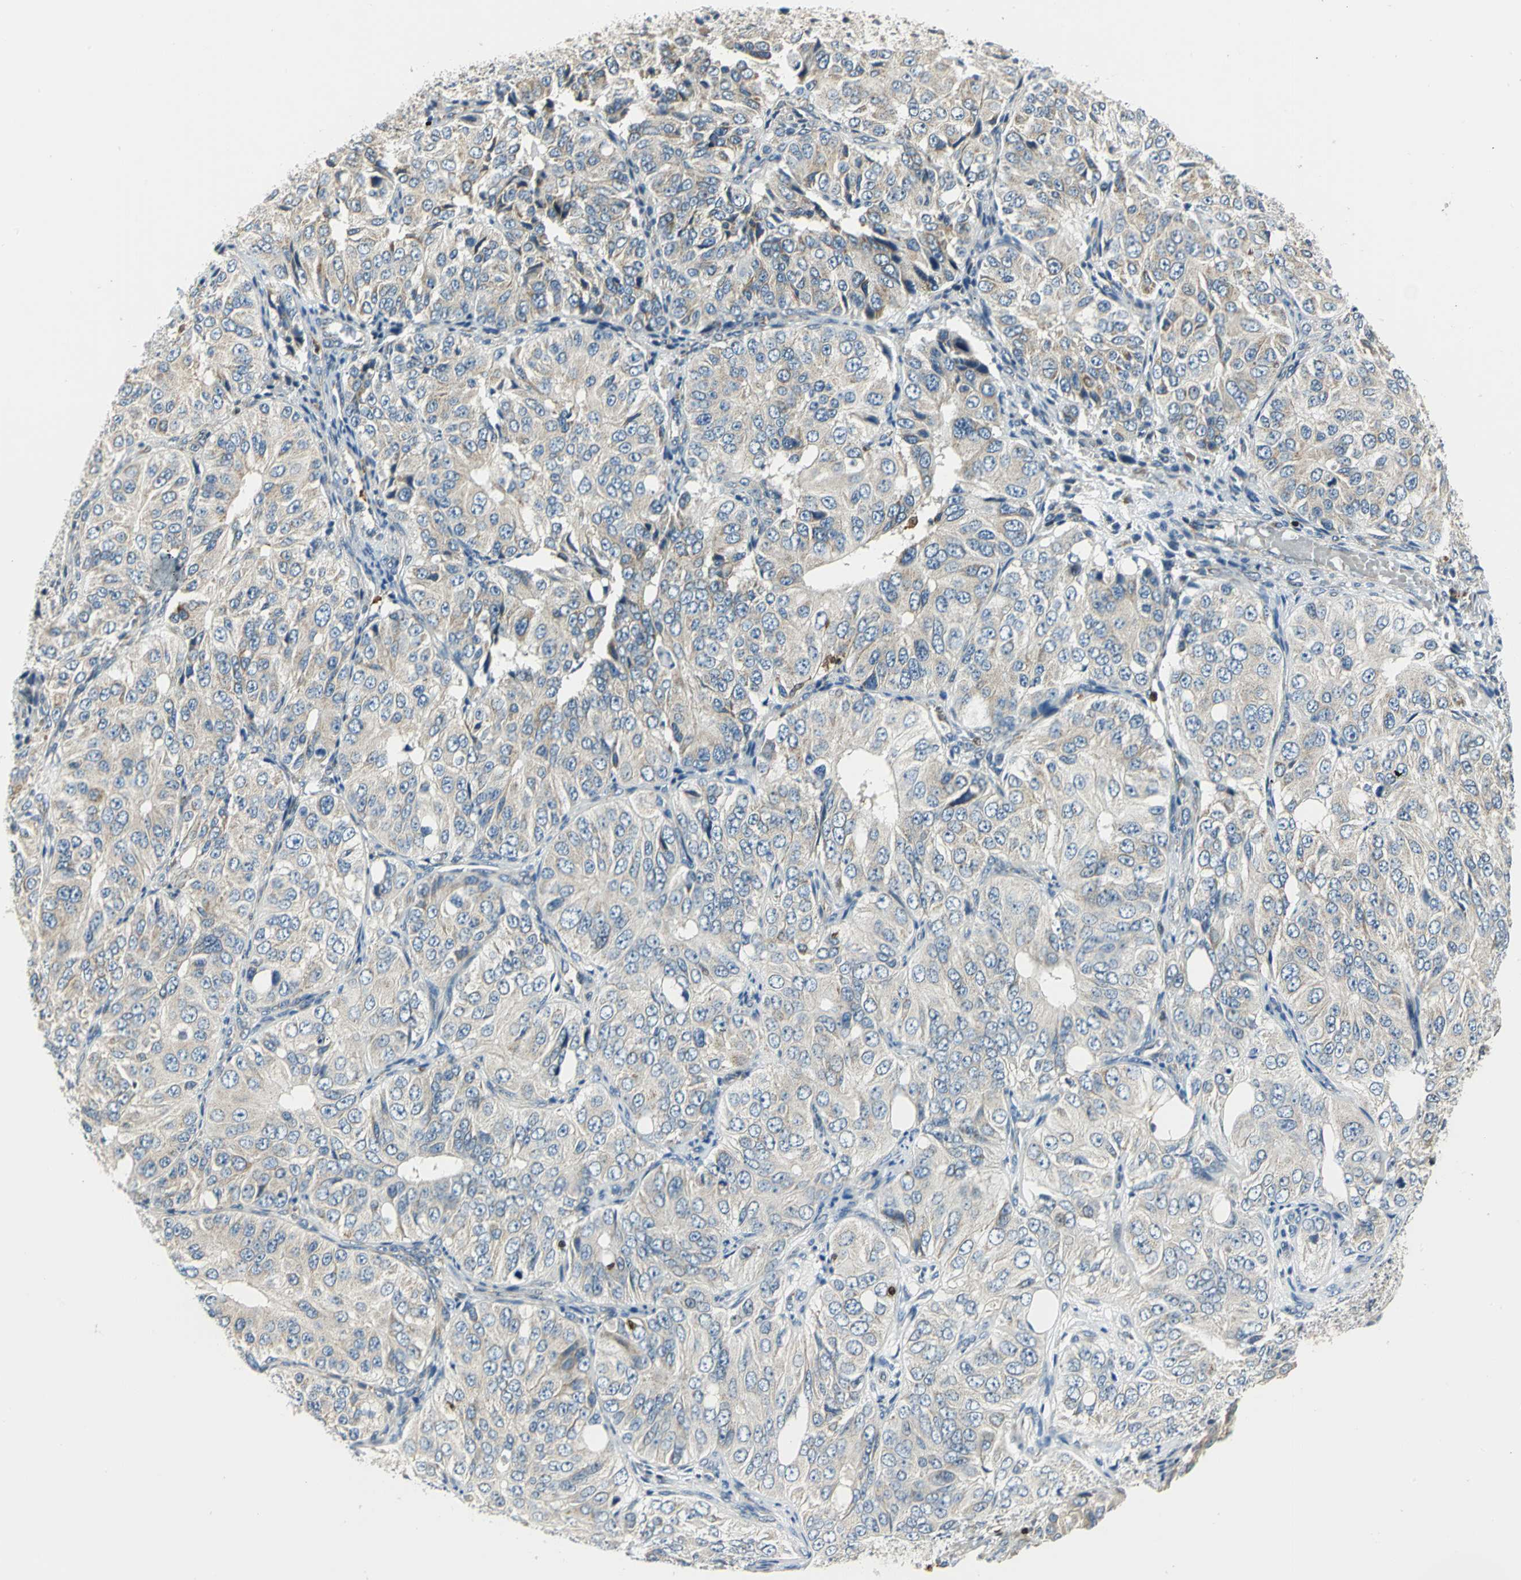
{"staining": {"intensity": "weak", "quantity": "<25%", "location": "cytoplasmic/membranous"}, "tissue": "ovarian cancer", "cell_type": "Tumor cells", "image_type": "cancer", "snomed": [{"axis": "morphology", "description": "Carcinoma, endometroid"}, {"axis": "topography", "description": "Ovary"}], "caption": "High magnification brightfield microscopy of ovarian cancer stained with DAB (brown) and counterstained with hematoxylin (blue): tumor cells show no significant positivity.", "gene": "USP40", "patient": {"sex": "female", "age": 51}}